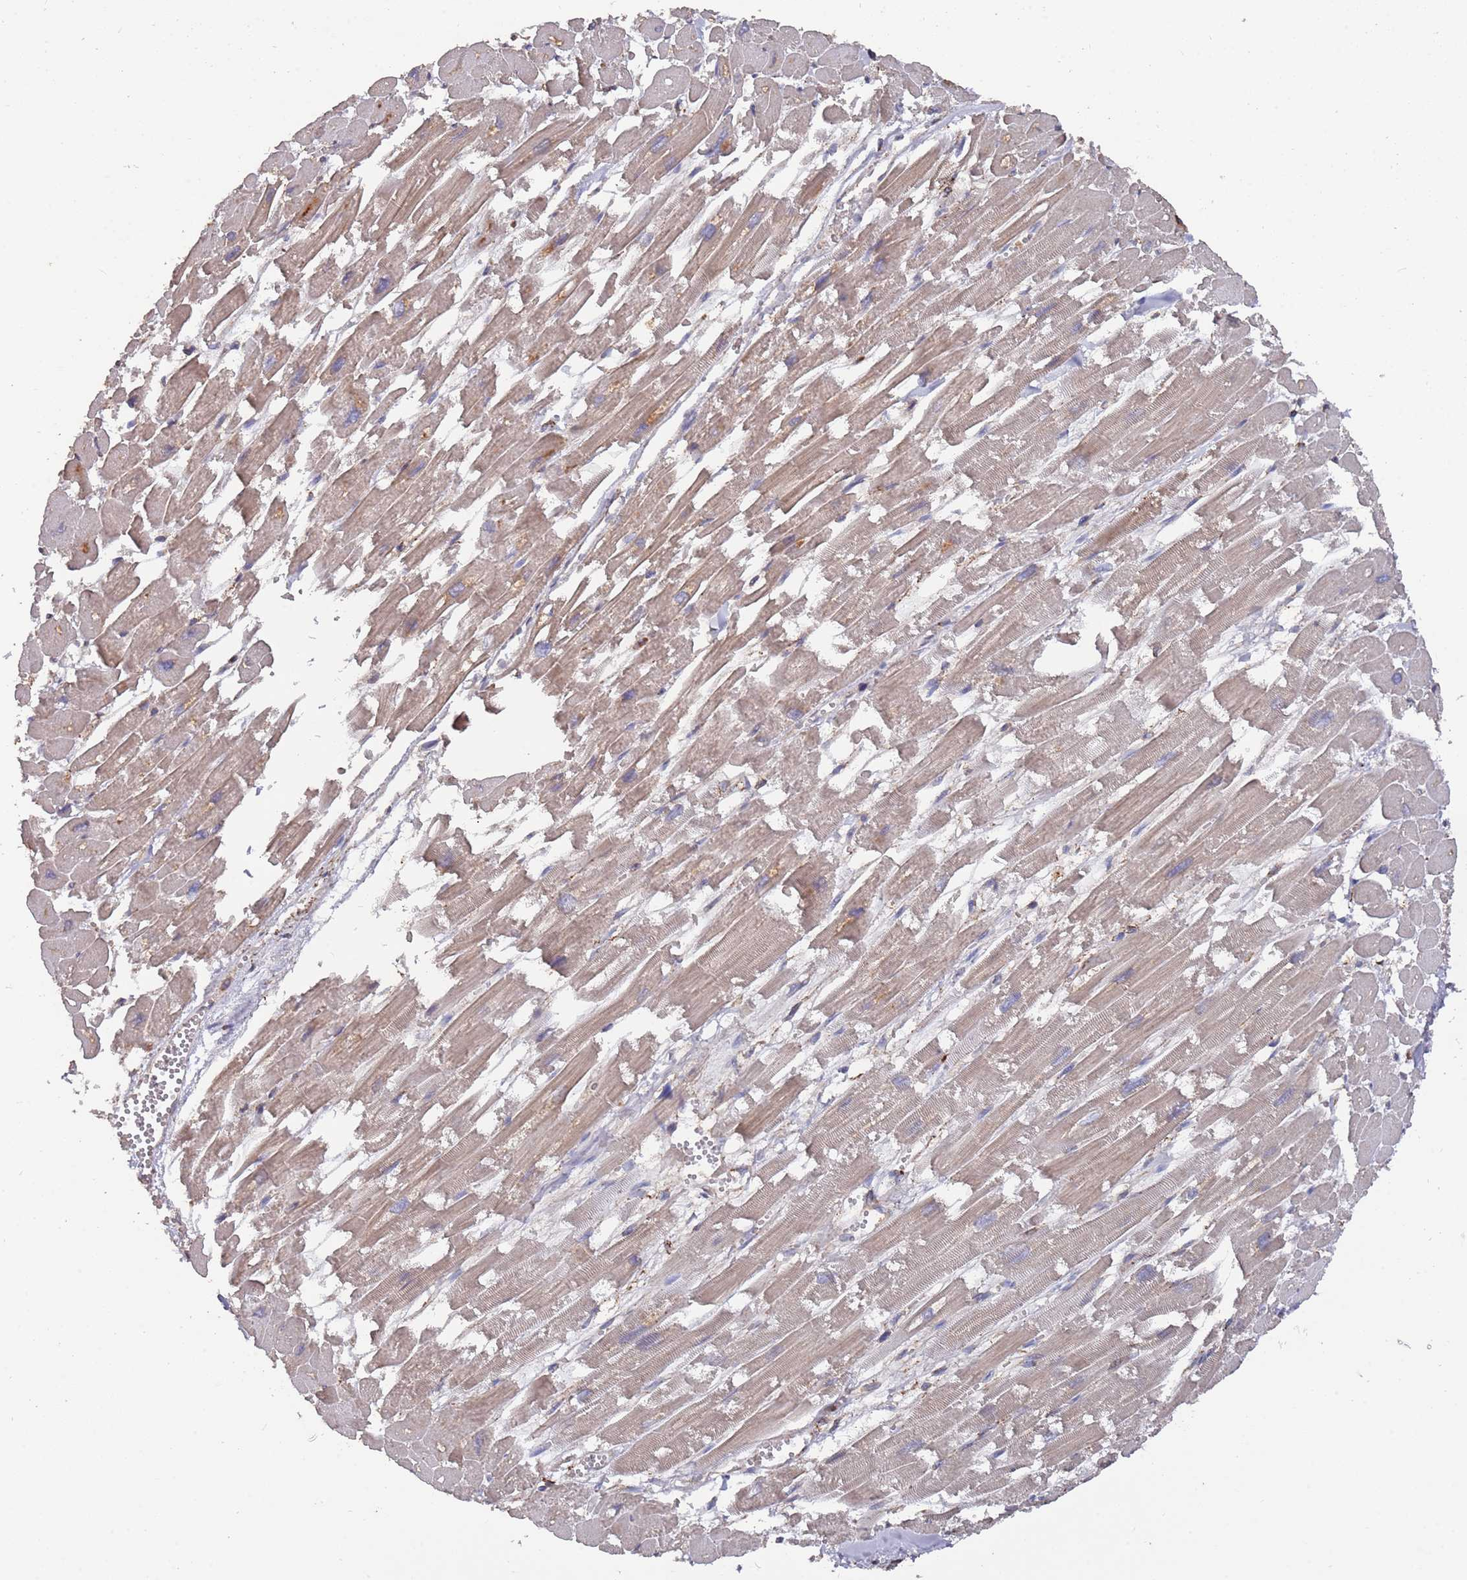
{"staining": {"intensity": "moderate", "quantity": "25%-75%", "location": "cytoplasmic/membranous"}, "tissue": "heart muscle", "cell_type": "Cardiomyocytes", "image_type": "normal", "snomed": [{"axis": "morphology", "description": "Normal tissue, NOS"}, {"axis": "topography", "description": "Heart"}], "caption": "Immunohistochemistry photomicrograph of normal heart muscle stained for a protein (brown), which exhibits medium levels of moderate cytoplasmic/membranous staining in approximately 25%-75% of cardiomyocytes.", "gene": "LACC1", "patient": {"sex": "male", "age": 54}}